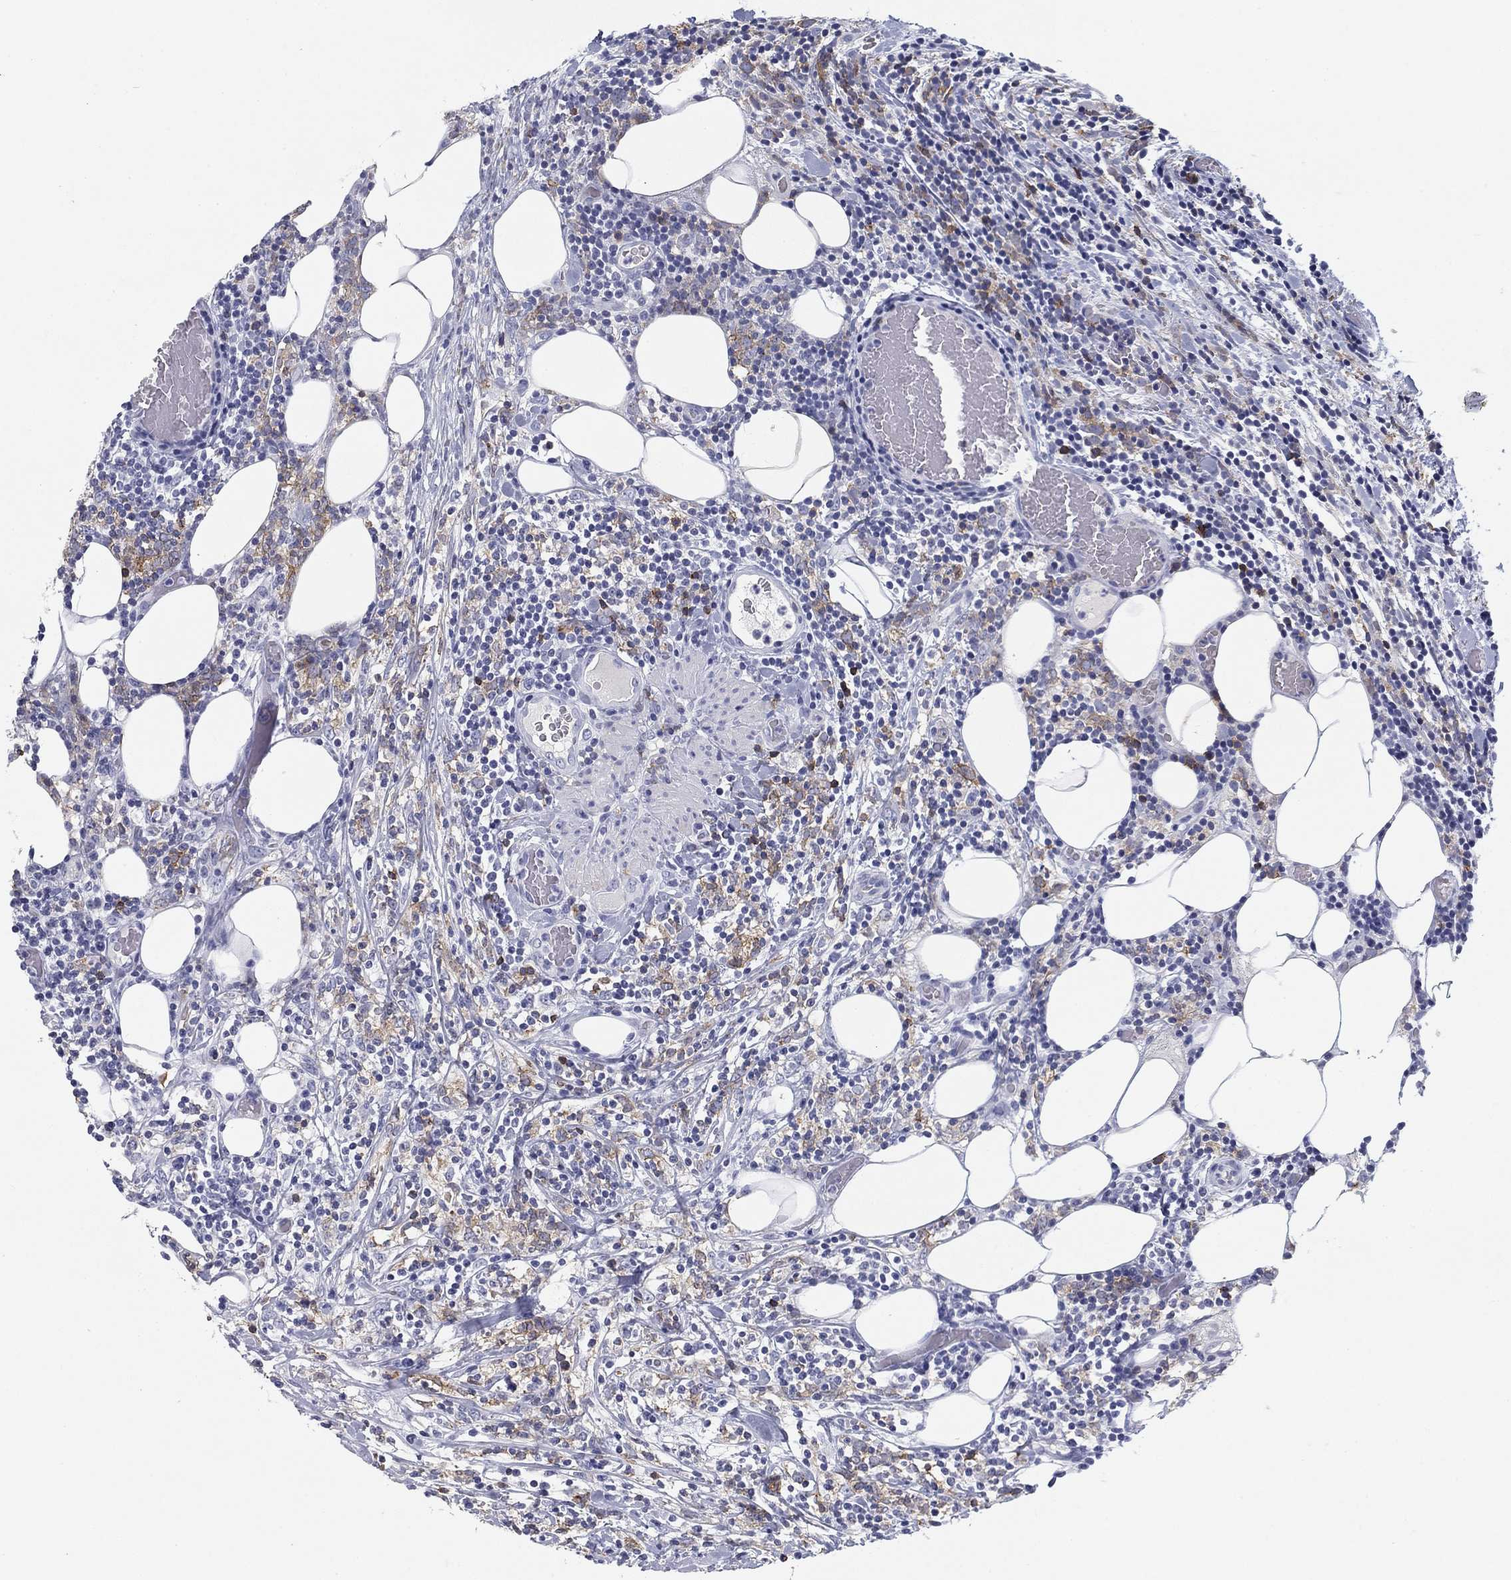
{"staining": {"intensity": "negative", "quantity": "none", "location": "none"}, "tissue": "lymphoma", "cell_type": "Tumor cells", "image_type": "cancer", "snomed": [{"axis": "morphology", "description": "Malignant lymphoma, non-Hodgkin's type, High grade"}, {"axis": "topography", "description": "Lymph node"}], "caption": "There is no significant positivity in tumor cells of lymphoma.", "gene": "CD79B", "patient": {"sex": "female", "age": 84}}